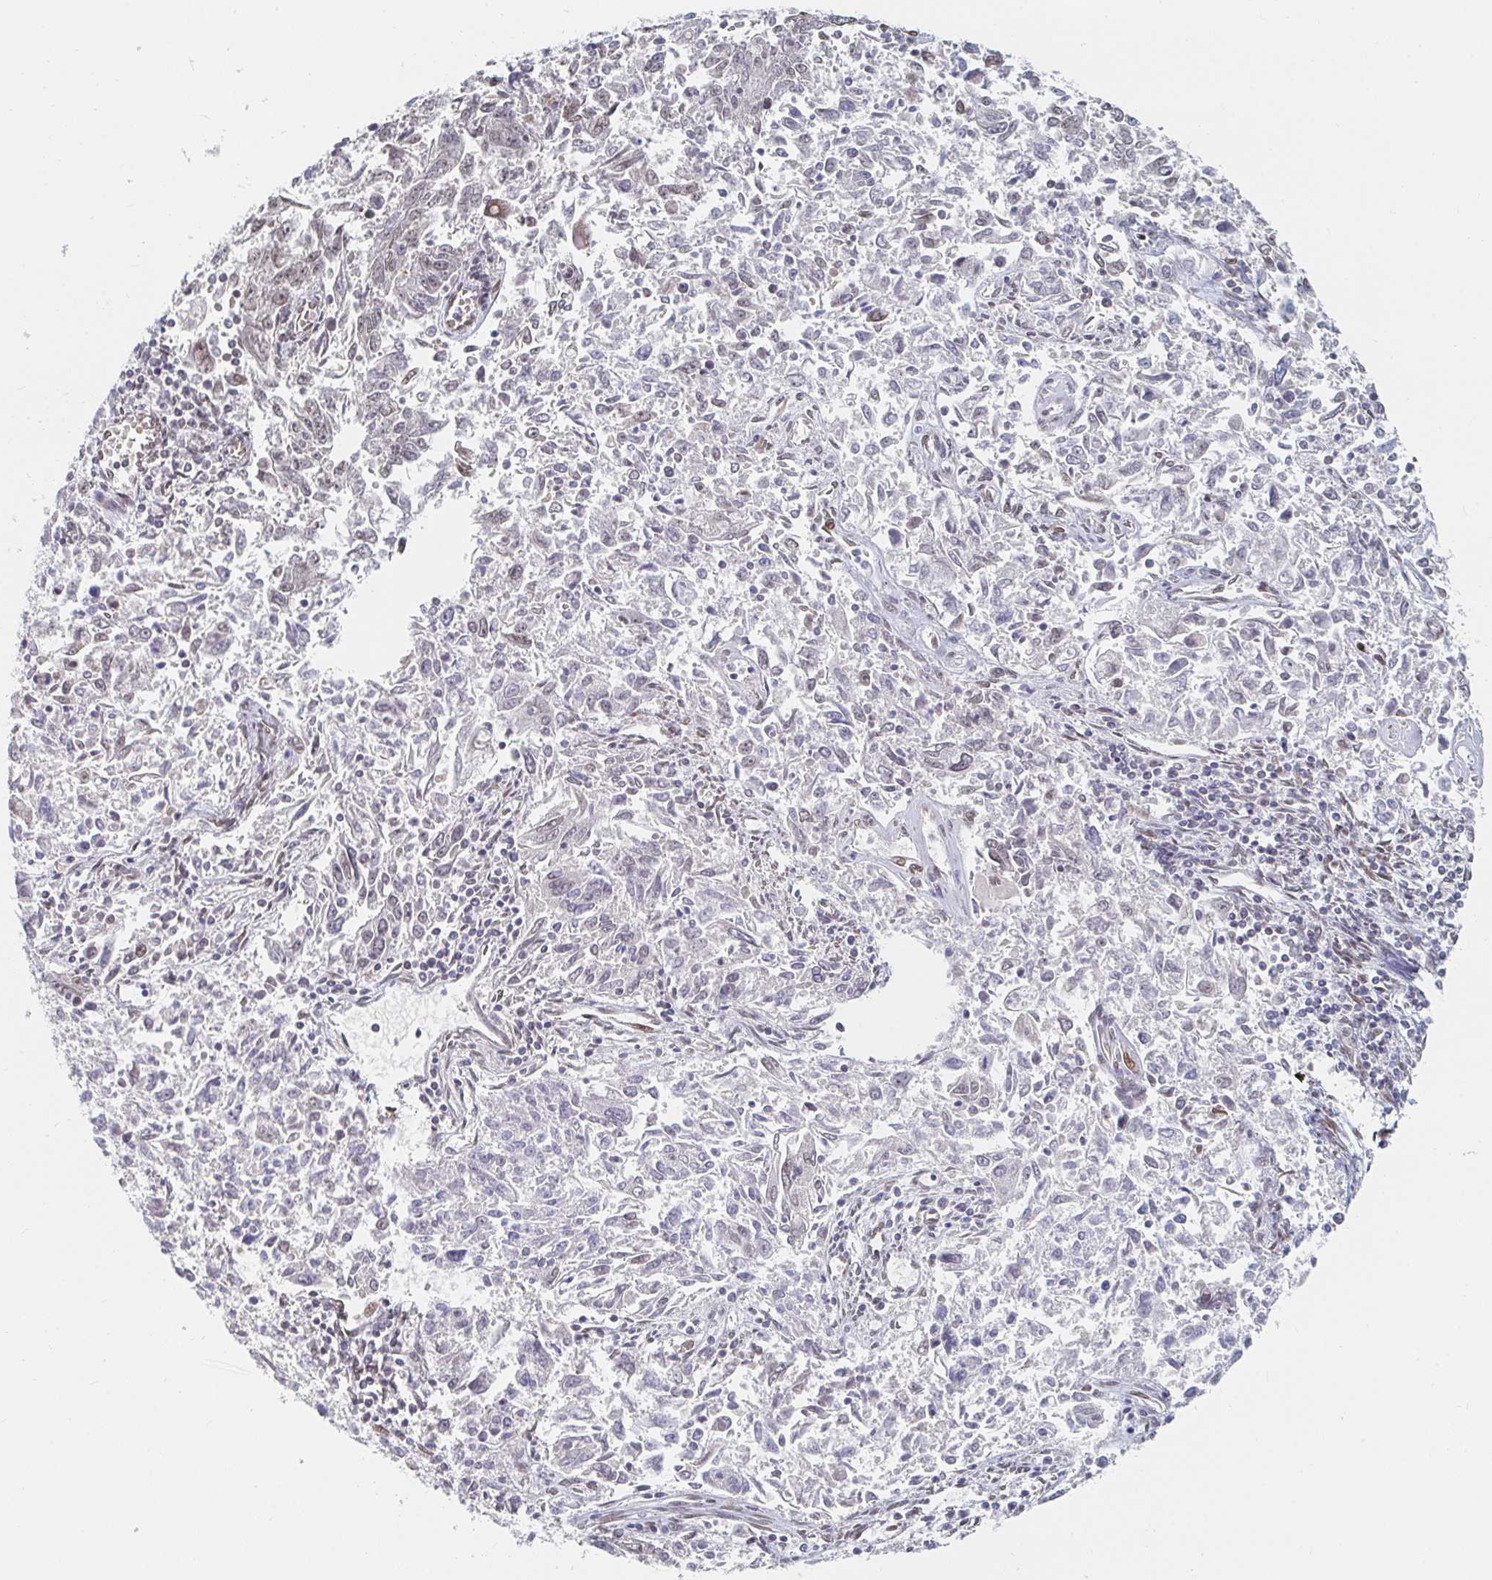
{"staining": {"intensity": "negative", "quantity": "none", "location": "none"}, "tissue": "endometrial cancer", "cell_type": "Tumor cells", "image_type": "cancer", "snomed": [{"axis": "morphology", "description": "Adenocarcinoma, NOS"}, {"axis": "topography", "description": "Endometrium"}], "caption": "This micrograph is of endometrial adenocarcinoma stained with immunohistochemistry to label a protein in brown with the nuclei are counter-stained blue. There is no expression in tumor cells.", "gene": "CHD2", "patient": {"sex": "female", "age": 42}}